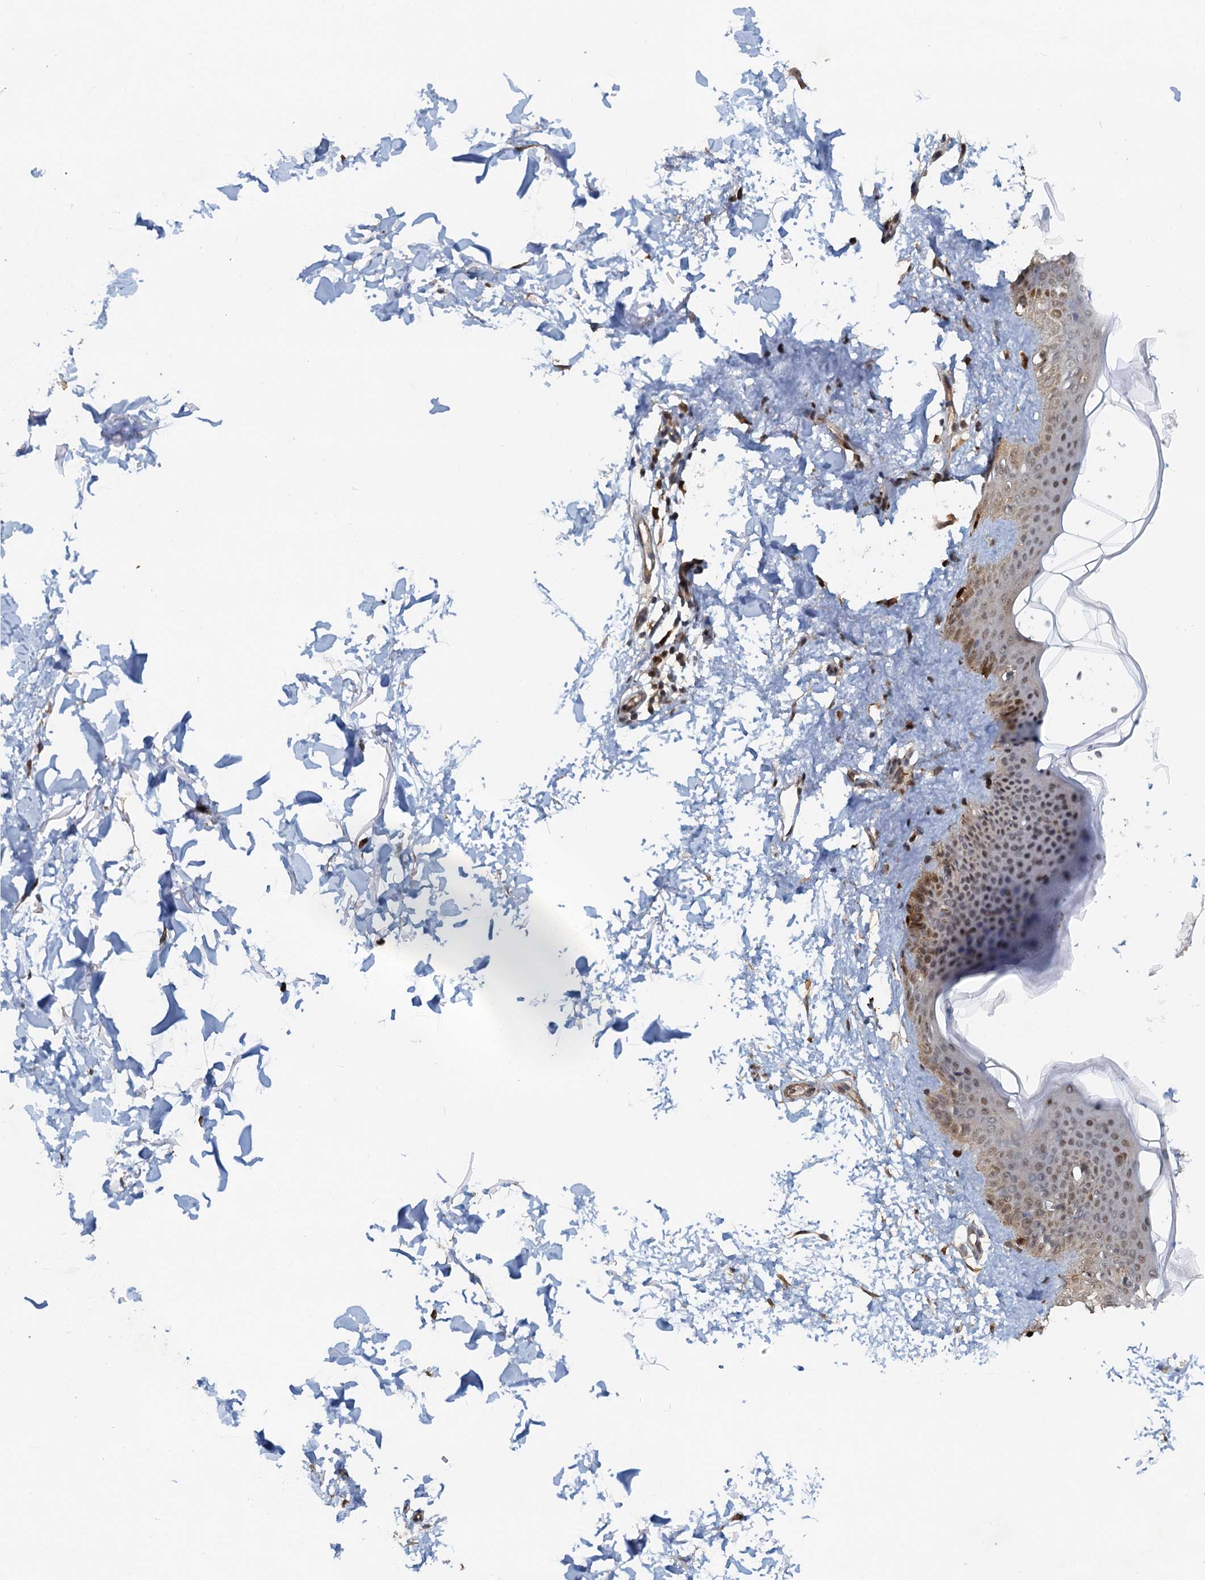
{"staining": {"intensity": "moderate", "quantity": ">75%", "location": "cytoplasmic/membranous,nuclear"}, "tissue": "skin", "cell_type": "Fibroblasts", "image_type": "normal", "snomed": [{"axis": "morphology", "description": "Normal tissue, NOS"}, {"axis": "topography", "description": "Skin"}], "caption": "Fibroblasts exhibit moderate cytoplasmic/membranous,nuclear positivity in about >75% of cells in normal skin.", "gene": "SPINDOC", "patient": {"sex": "female", "age": 58}}